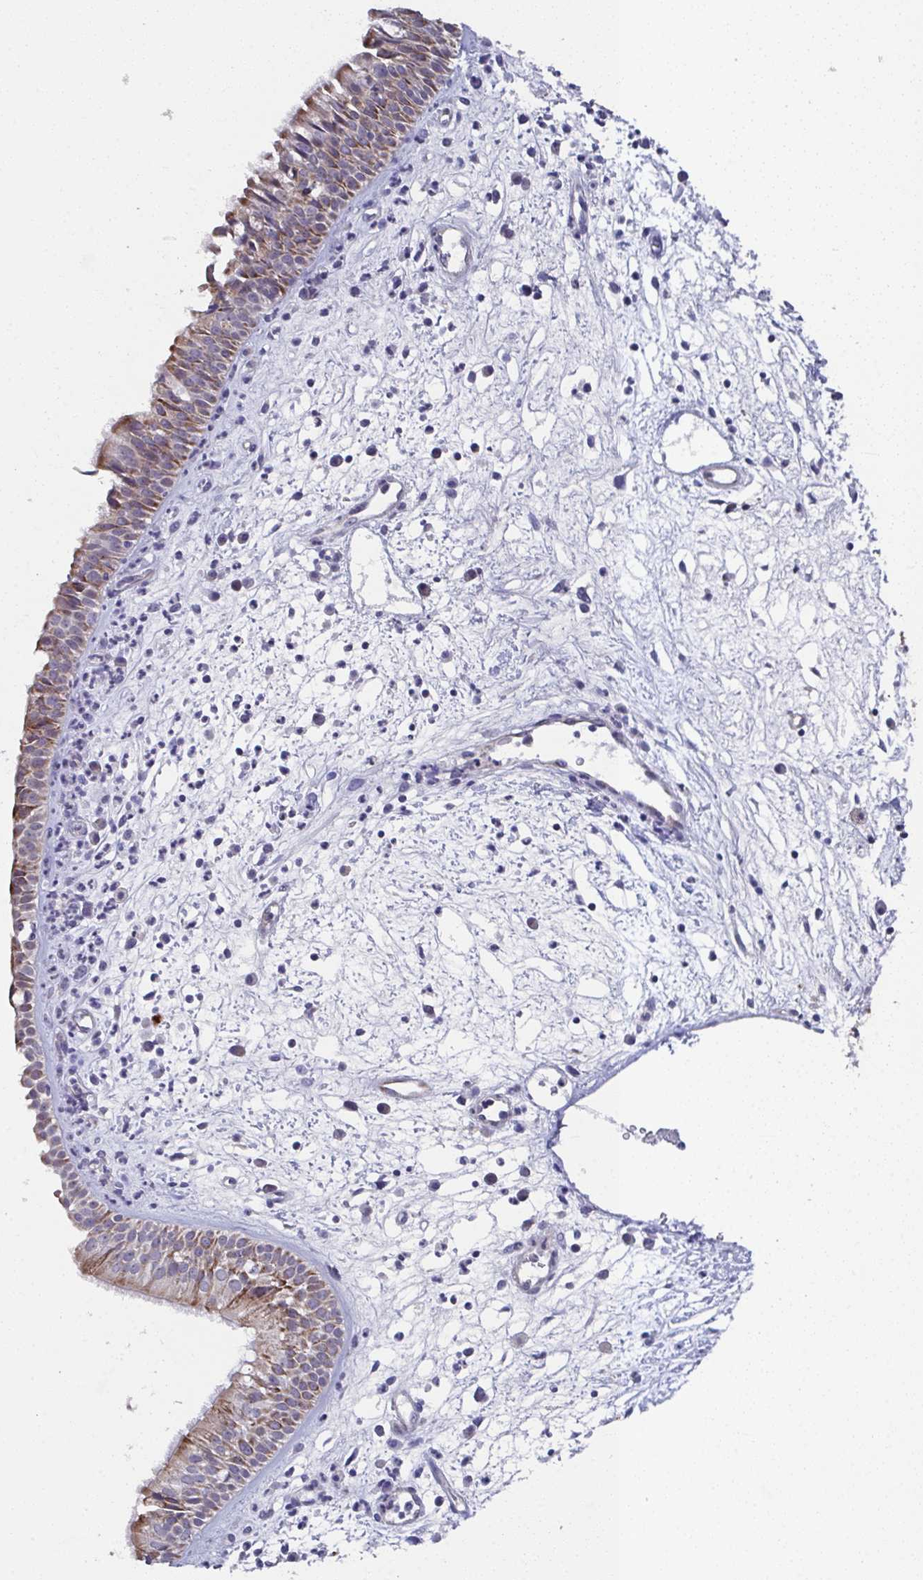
{"staining": {"intensity": "weak", "quantity": "25%-75%", "location": "cytoplasmic/membranous"}, "tissue": "nasopharynx", "cell_type": "Respiratory epithelial cells", "image_type": "normal", "snomed": [{"axis": "morphology", "description": "Normal tissue, NOS"}, {"axis": "topography", "description": "Nasopharynx"}], "caption": "Immunohistochemical staining of unremarkable nasopharynx reveals low levels of weak cytoplasmic/membranous positivity in about 25%-75% of respiratory epithelial cells. Ihc stains the protein in brown and the nuclei are stained blue.", "gene": "MT", "patient": {"sex": "male", "age": 65}}